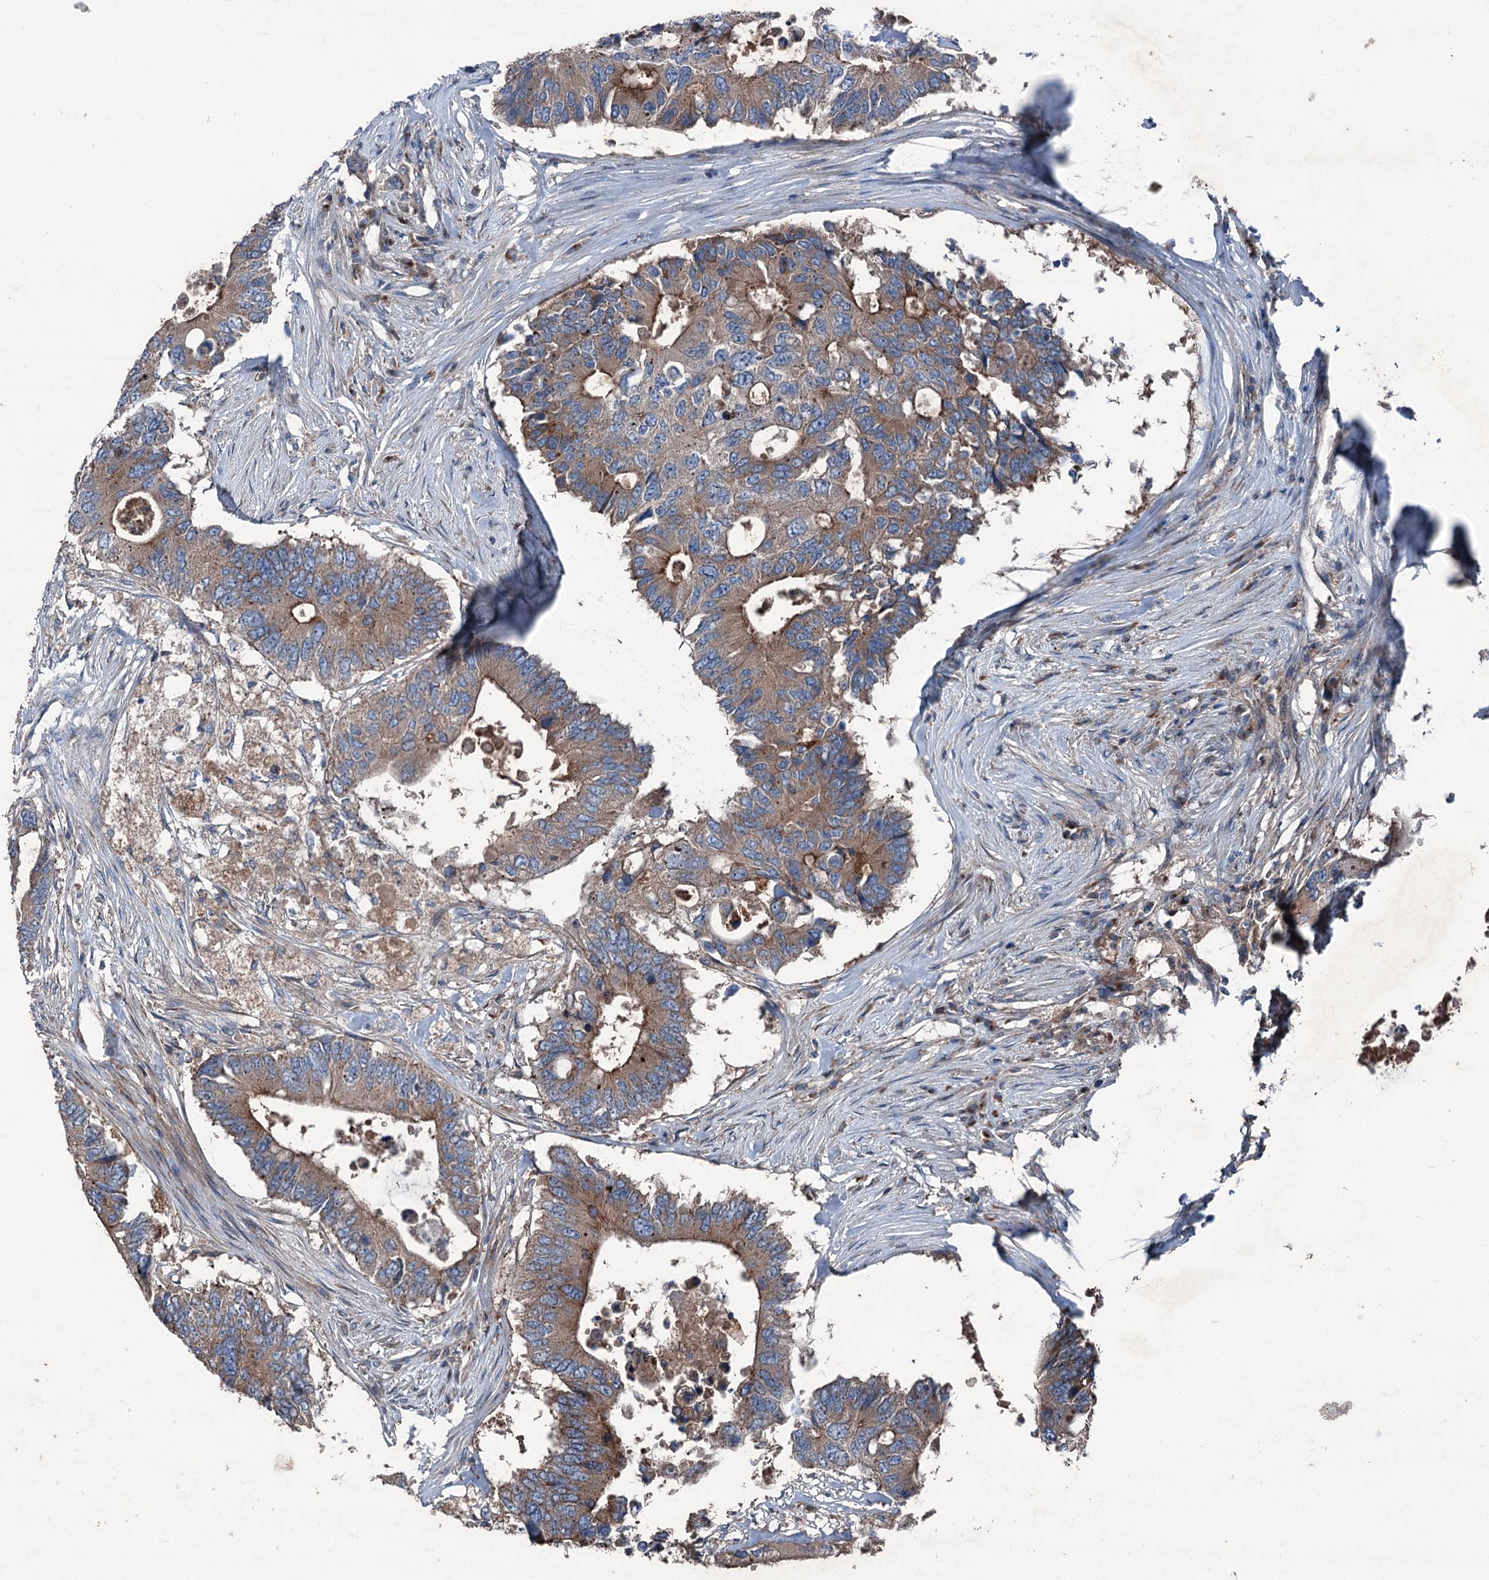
{"staining": {"intensity": "moderate", "quantity": ">75%", "location": "cytoplasmic/membranous"}, "tissue": "colorectal cancer", "cell_type": "Tumor cells", "image_type": "cancer", "snomed": [{"axis": "morphology", "description": "Adenocarcinoma, NOS"}, {"axis": "topography", "description": "Colon"}], "caption": "A medium amount of moderate cytoplasmic/membranous expression is seen in about >75% of tumor cells in colorectal cancer tissue.", "gene": "RUFY1", "patient": {"sex": "male", "age": 71}}